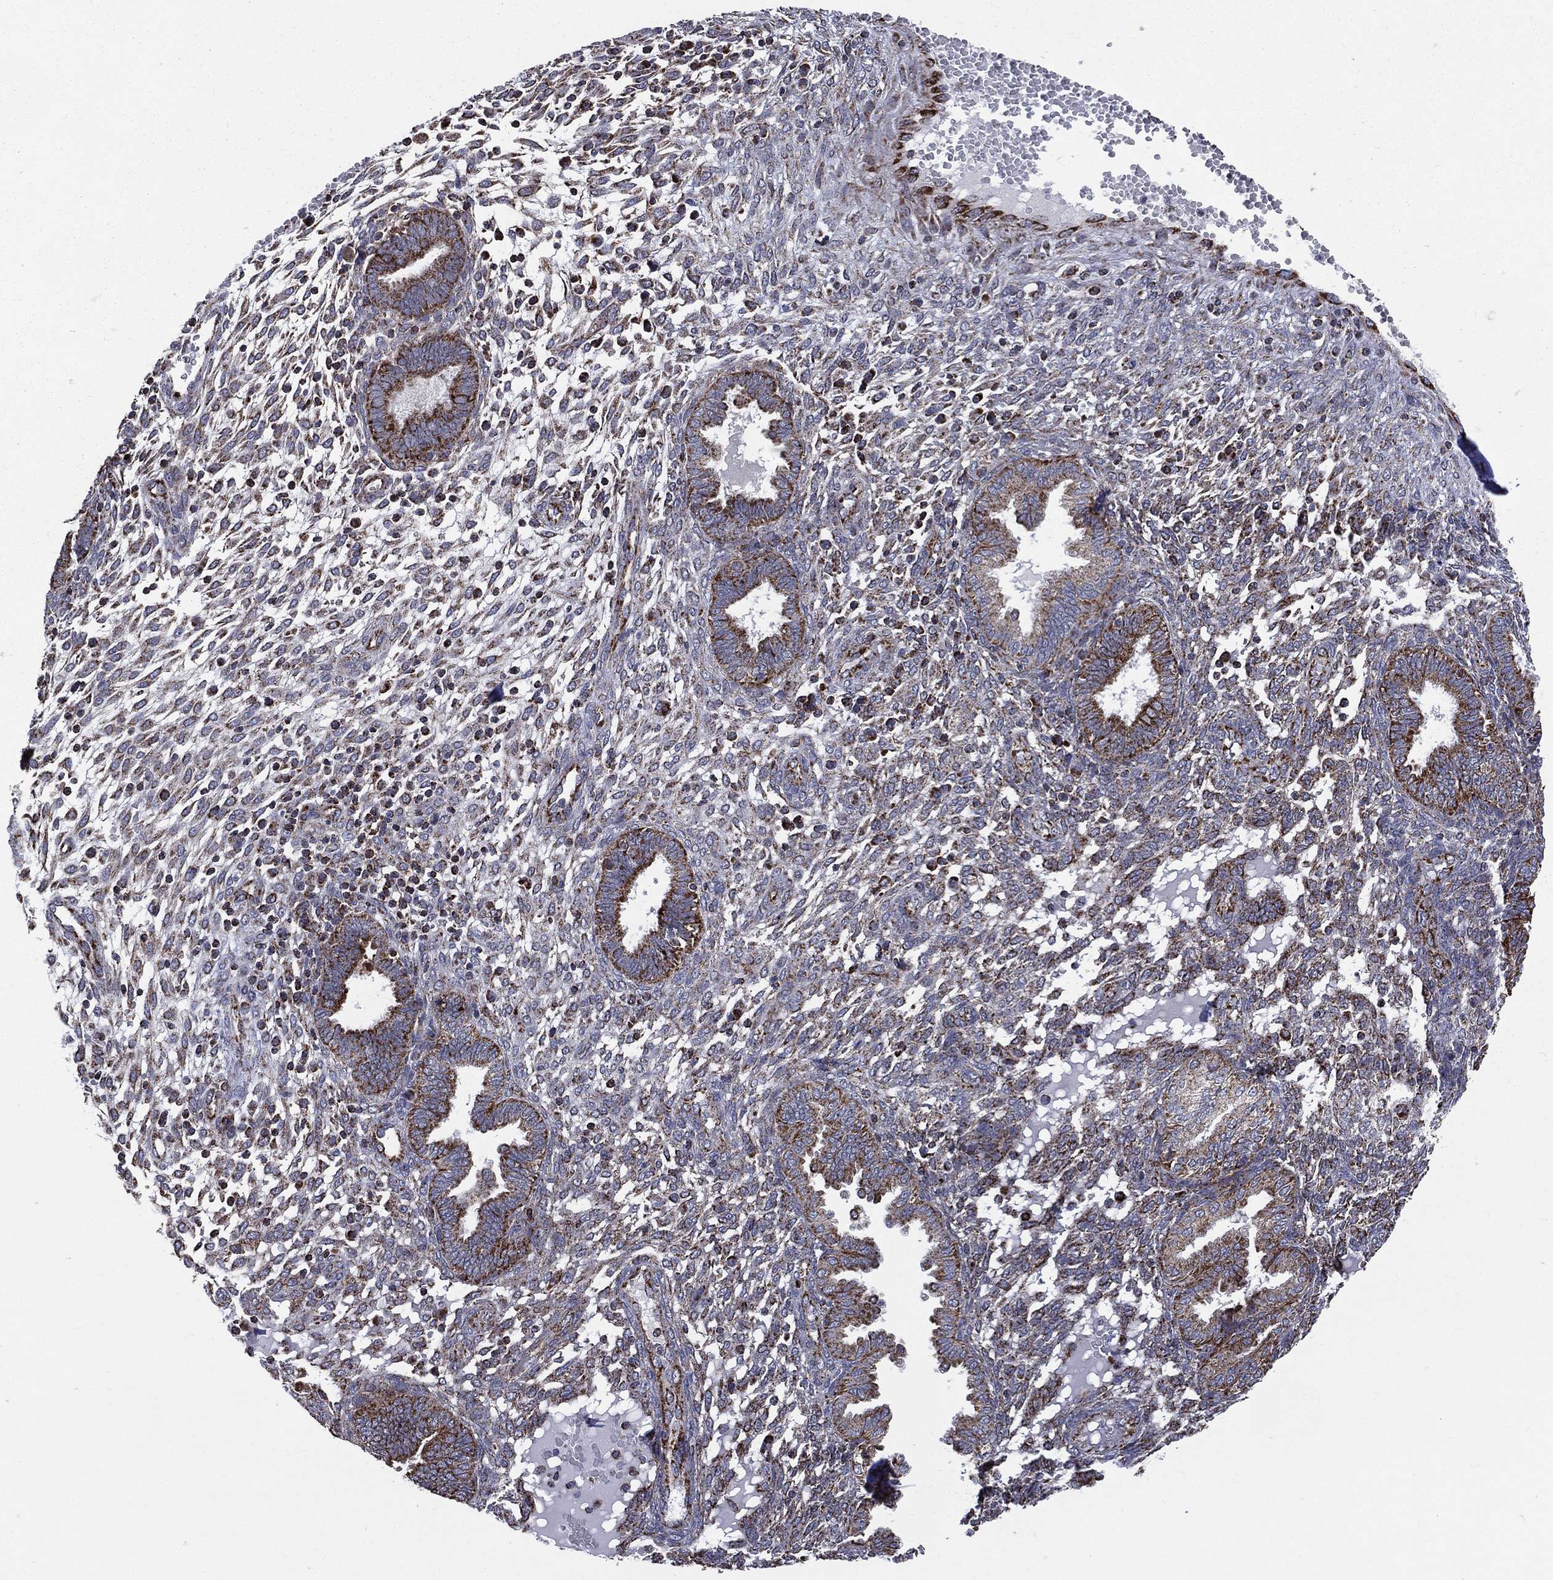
{"staining": {"intensity": "negative", "quantity": "none", "location": "none"}, "tissue": "endometrium", "cell_type": "Cells in endometrial stroma", "image_type": "normal", "snomed": [{"axis": "morphology", "description": "Normal tissue, NOS"}, {"axis": "topography", "description": "Endometrium"}], "caption": "Immunohistochemical staining of normal human endometrium reveals no significant expression in cells in endometrial stroma. Brightfield microscopy of immunohistochemistry stained with DAB (brown) and hematoxylin (blue), captured at high magnification.", "gene": "GOT2", "patient": {"sex": "female", "age": 42}}